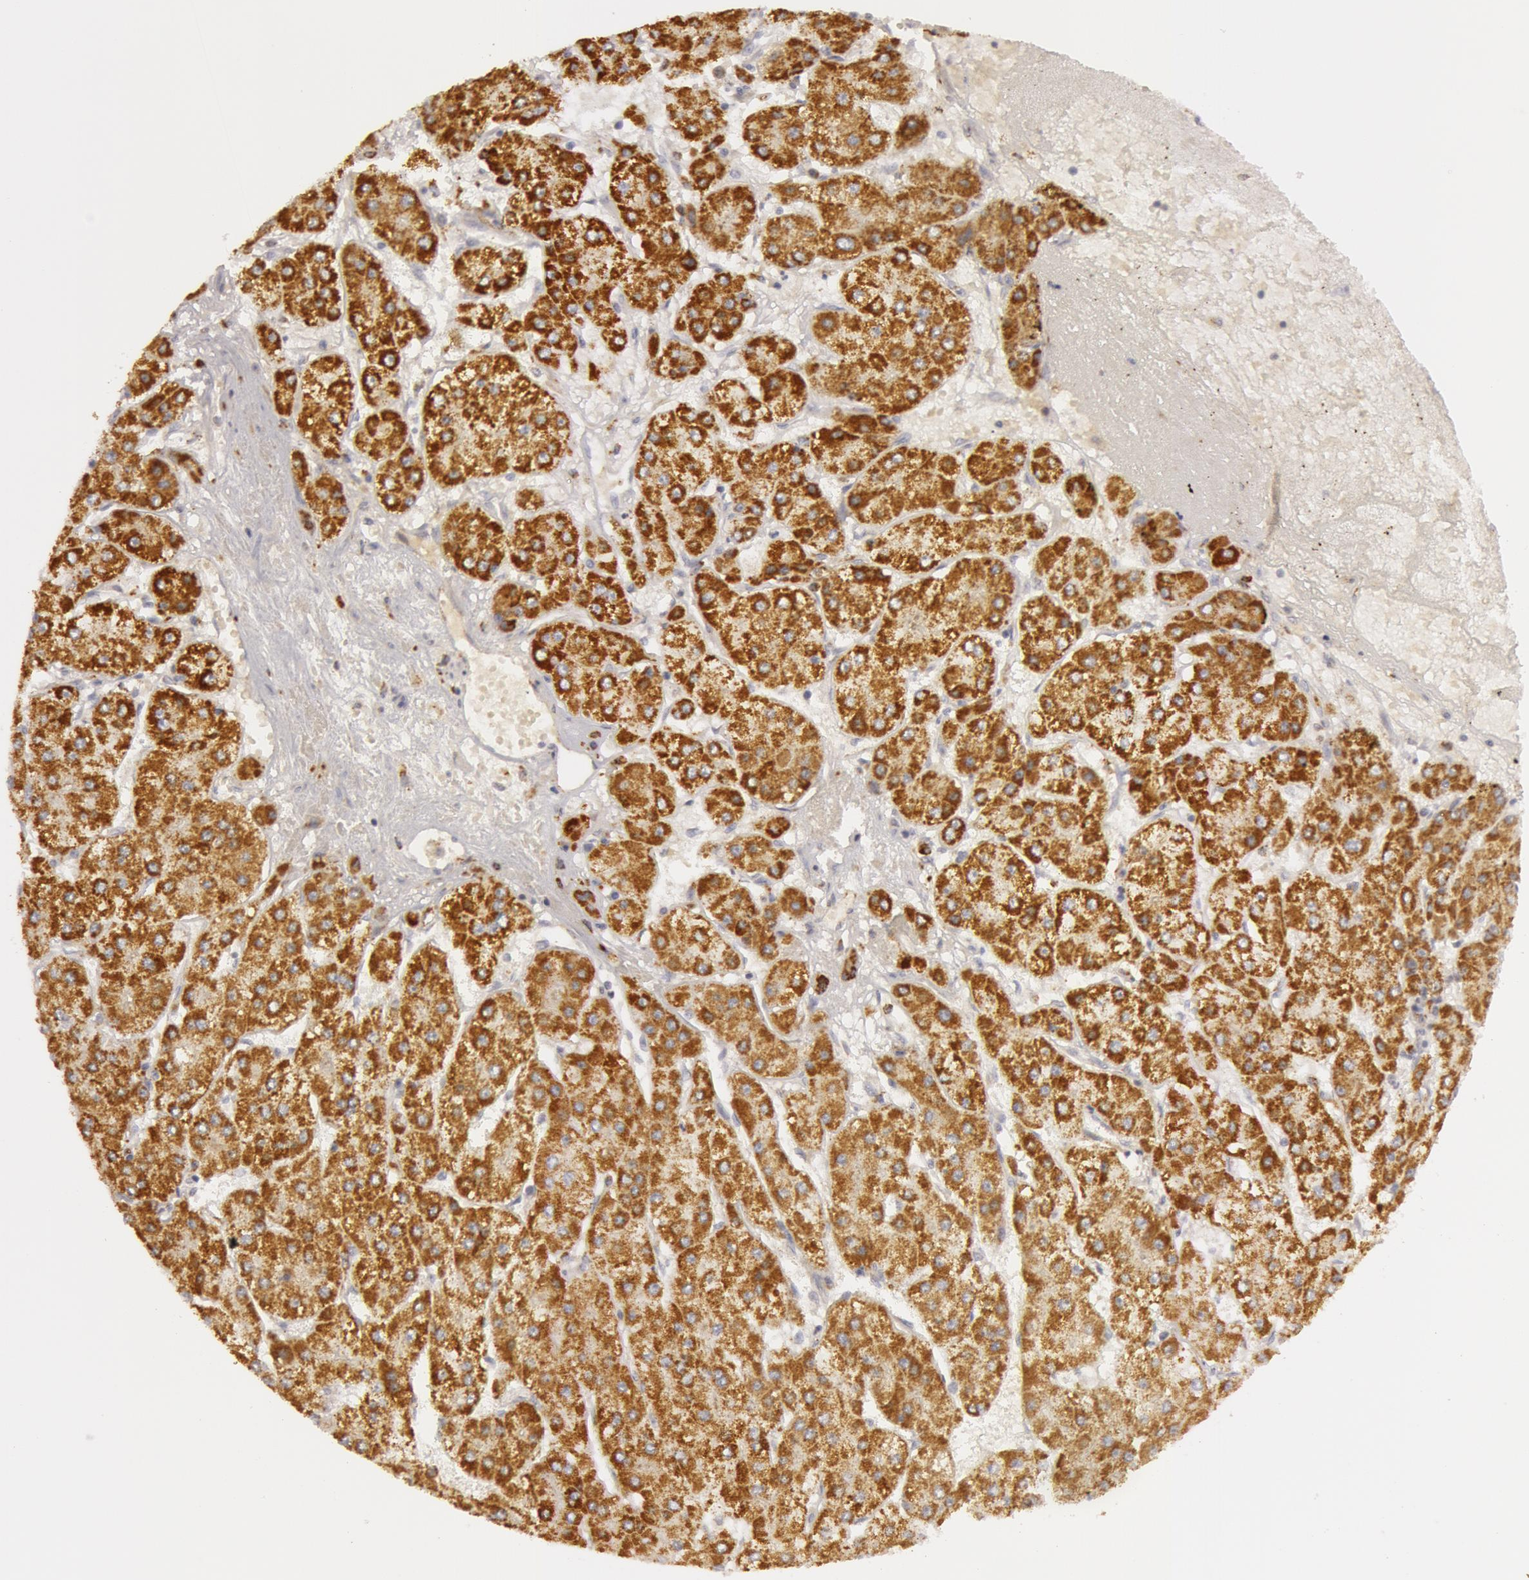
{"staining": {"intensity": "strong", "quantity": ">75%", "location": "cytoplasmic/membranous"}, "tissue": "liver cancer", "cell_type": "Tumor cells", "image_type": "cancer", "snomed": [{"axis": "morphology", "description": "Carcinoma, Hepatocellular, NOS"}, {"axis": "topography", "description": "Liver"}], "caption": "There is high levels of strong cytoplasmic/membranous staining in tumor cells of hepatocellular carcinoma (liver), as demonstrated by immunohistochemical staining (brown color).", "gene": "C7", "patient": {"sex": "female", "age": 52}}